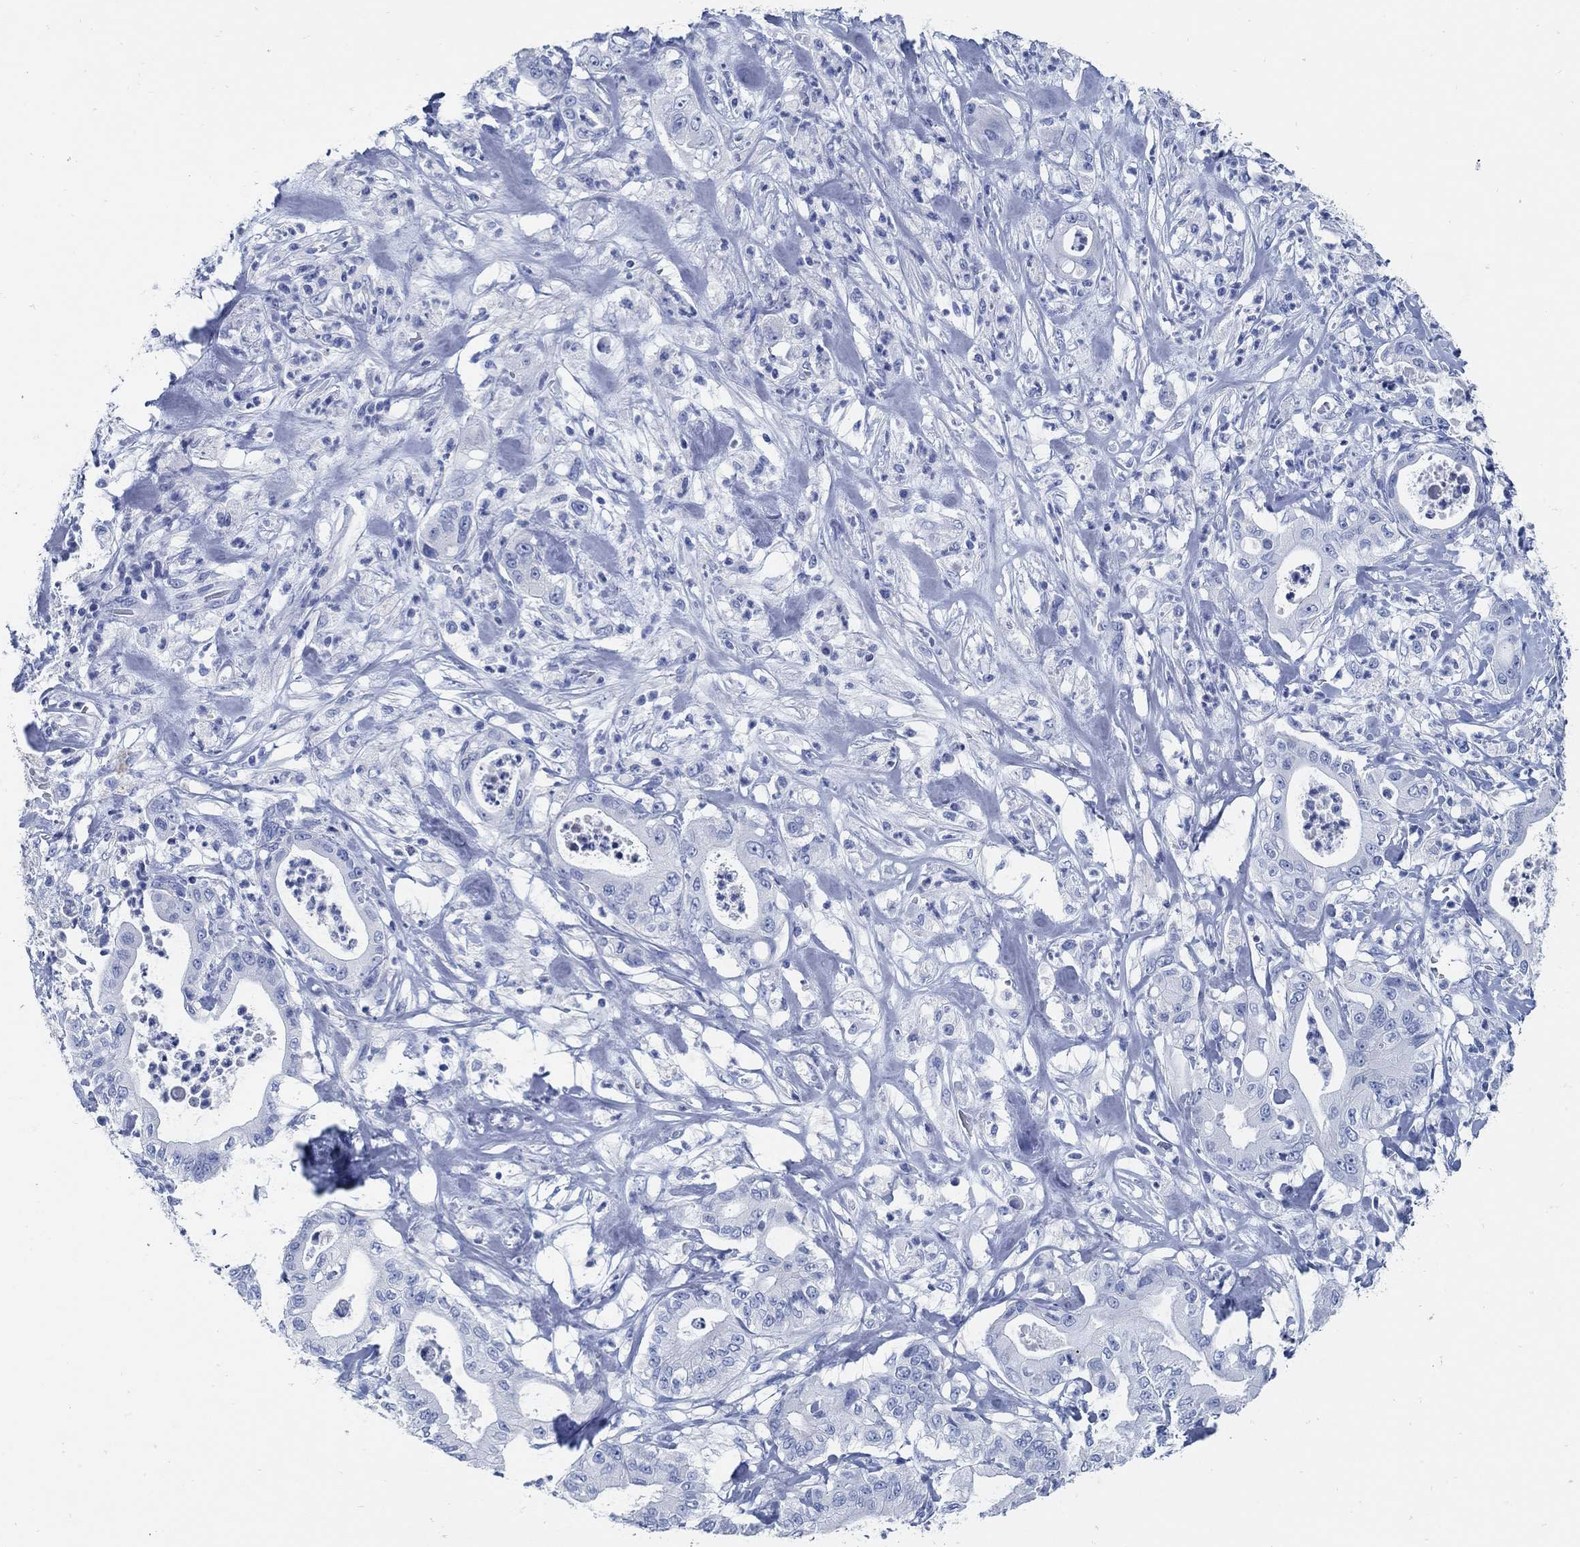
{"staining": {"intensity": "negative", "quantity": "none", "location": "none"}, "tissue": "pancreatic cancer", "cell_type": "Tumor cells", "image_type": "cancer", "snomed": [{"axis": "morphology", "description": "Adenocarcinoma, NOS"}, {"axis": "topography", "description": "Pancreas"}], "caption": "Pancreatic adenocarcinoma was stained to show a protein in brown. There is no significant positivity in tumor cells.", "gene": "SLC45A1", "patient": {"sex": "male", "age": 71}}